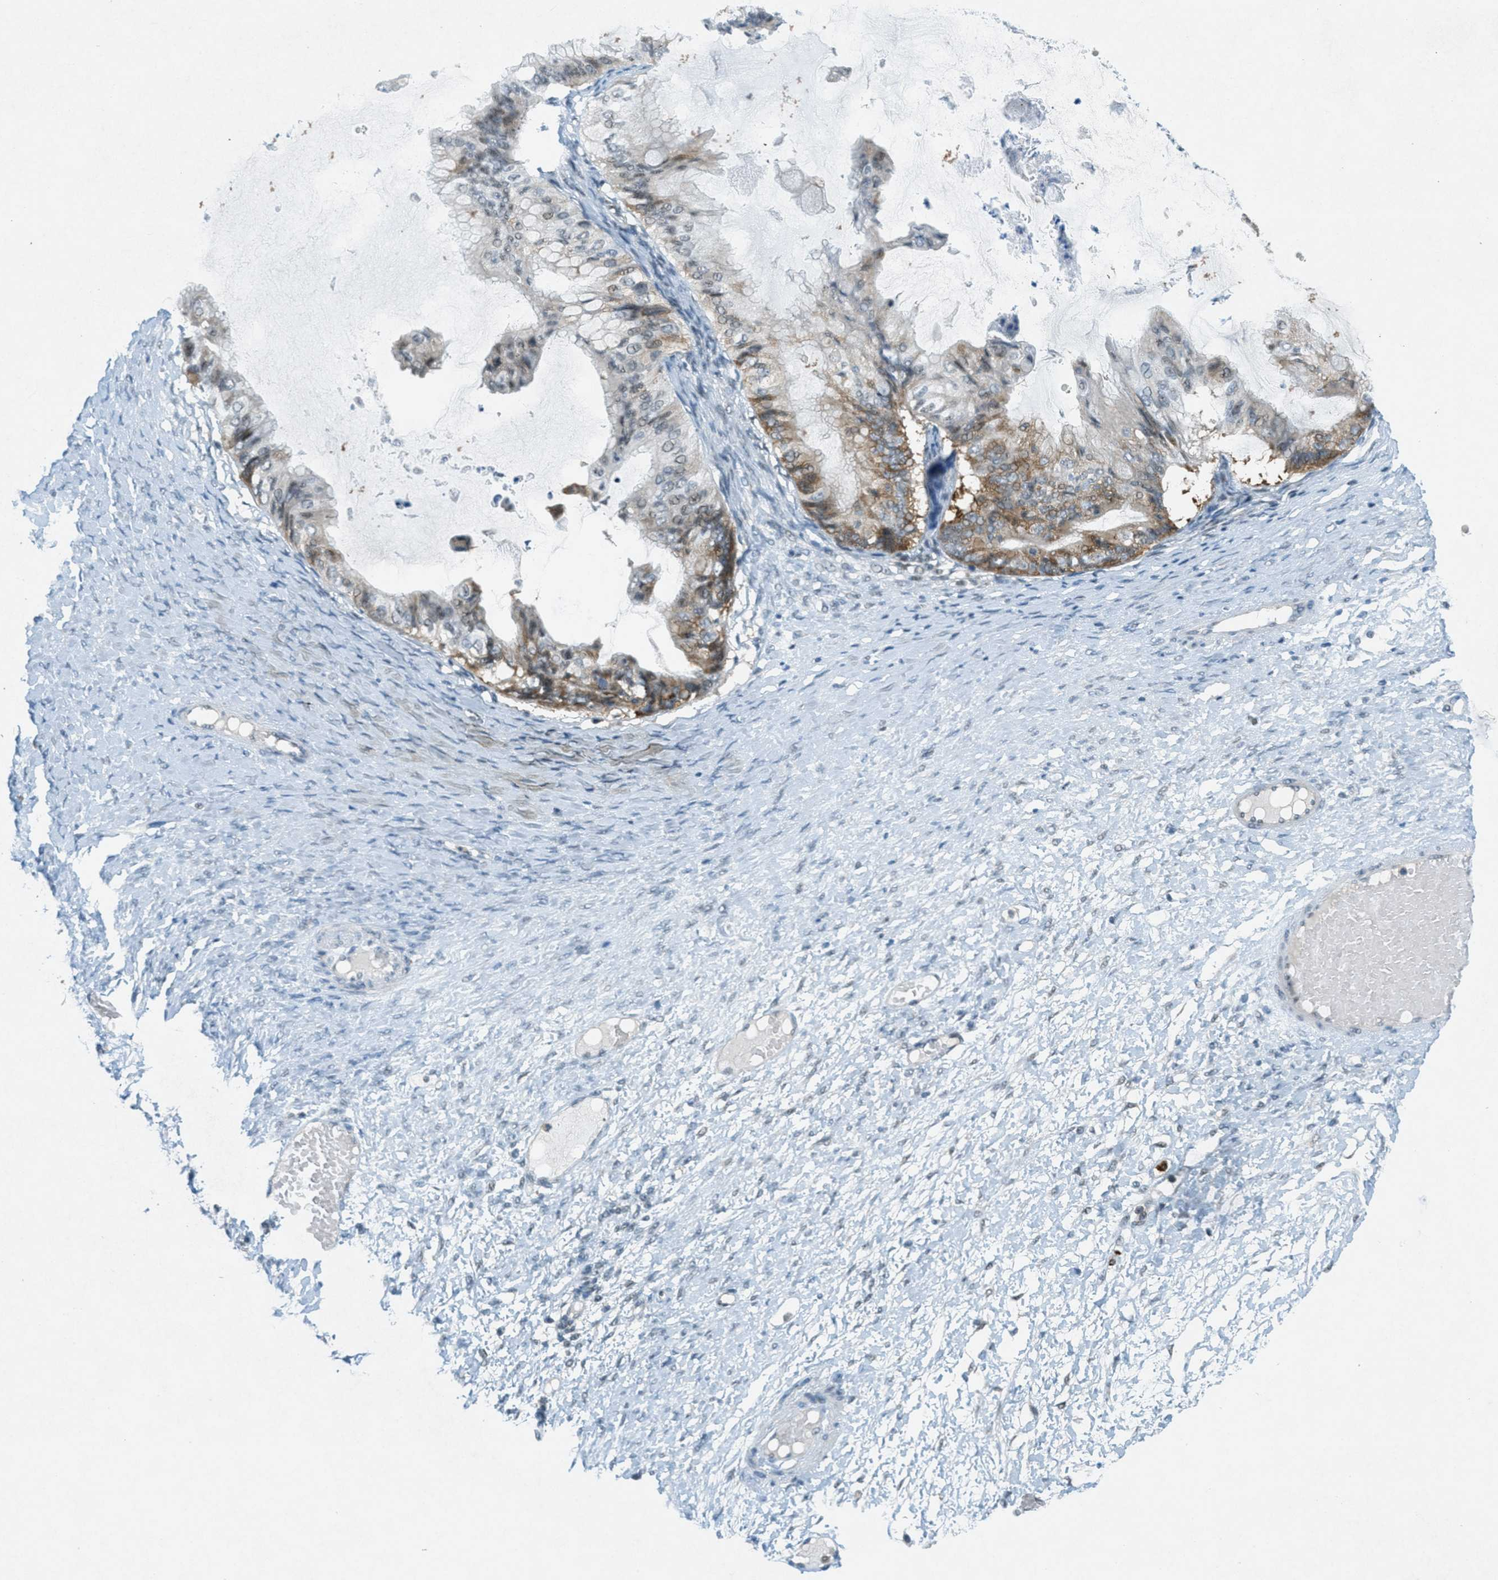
{"staining": {"intensity": "moderate", "quantity": "25%-75%", "location": "cytoplasmic/membranous"}, "tissue": "ovarian cancer", "cell_type": "Tumor cells", "image_type": "cancer", "snomed": [{"axis": "morphology", "description": "Cystadenocarcinoma, mucinous, NOS"}, {"axis": "topography", "description": "Ovary"}], "caption": "Ovarian mucinous cystadenocarcinoma tissue shows moderate cytoplasmic/membranous staining in about 25%-75% of tumor cells The staining was performed using DAB (3,3'-diaminobenzidine), with brown indicating positive protein expression. Nuclei are stained blue with hematoxylin.", "gene": "FYN", "patient": {"sex": "female", "age": 61}}